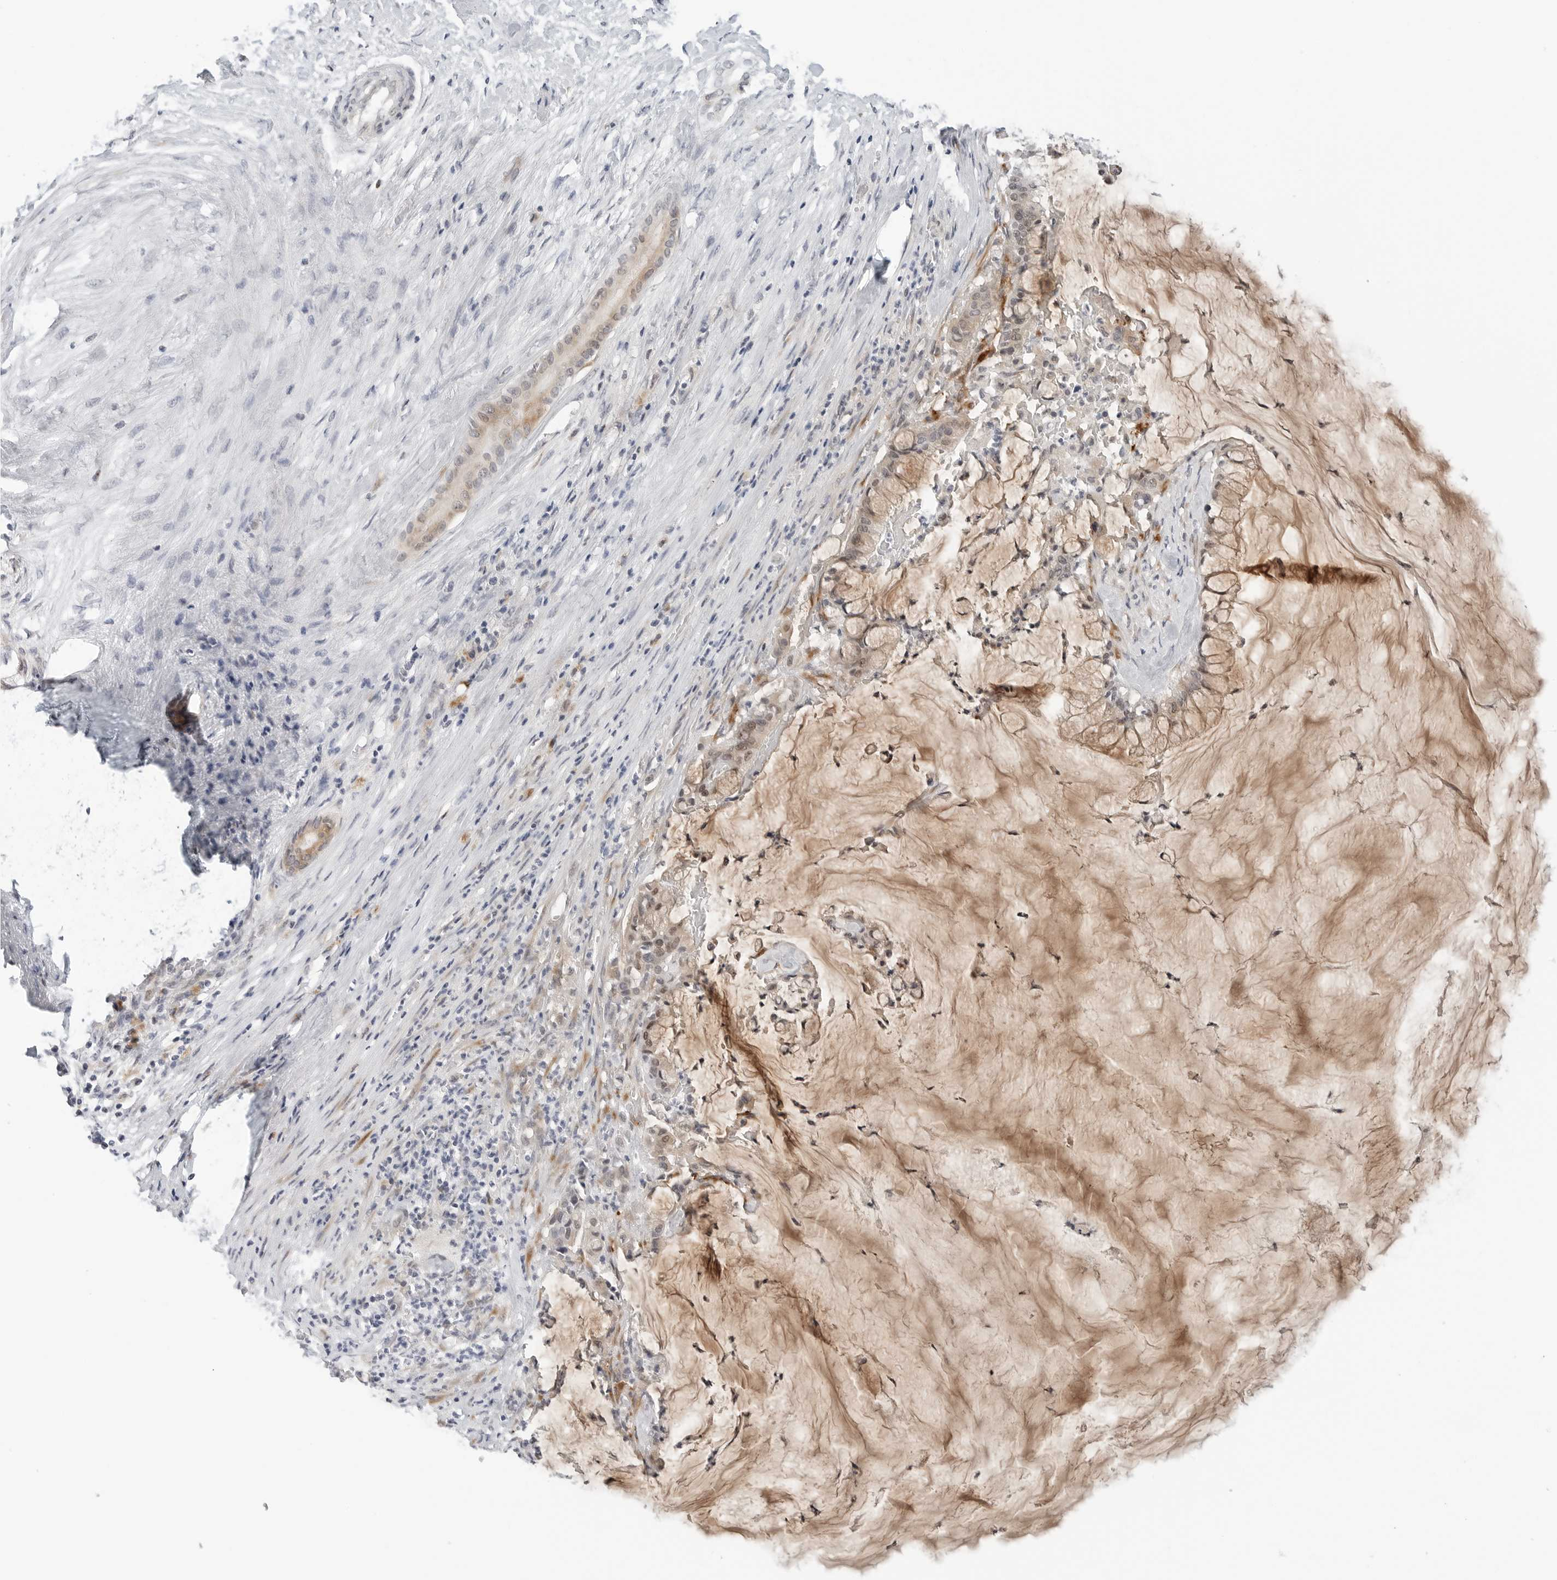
{"staining": {"intensity": "weak", "quantity": ">75%", "location": "cytoplasmic/membranous"}, "tissue": "pancreatic cancer", "cell_type": "Tumor cells", "image_type": "cancer", "snomed": [{"axis": "morphology", "description": "Adenocarcinoma, NOS"}, {"axis": "topography", "description": "Pancreas"}], "caption": "Adenocarcinoma (pancreatic) stained for a protein (brown) reveals weak cytoplasmic/membranous positive expression in approximately >75% of tumor cells.", "gene": "TSEN2", "patient": {"sex": "male", "age": 41}}